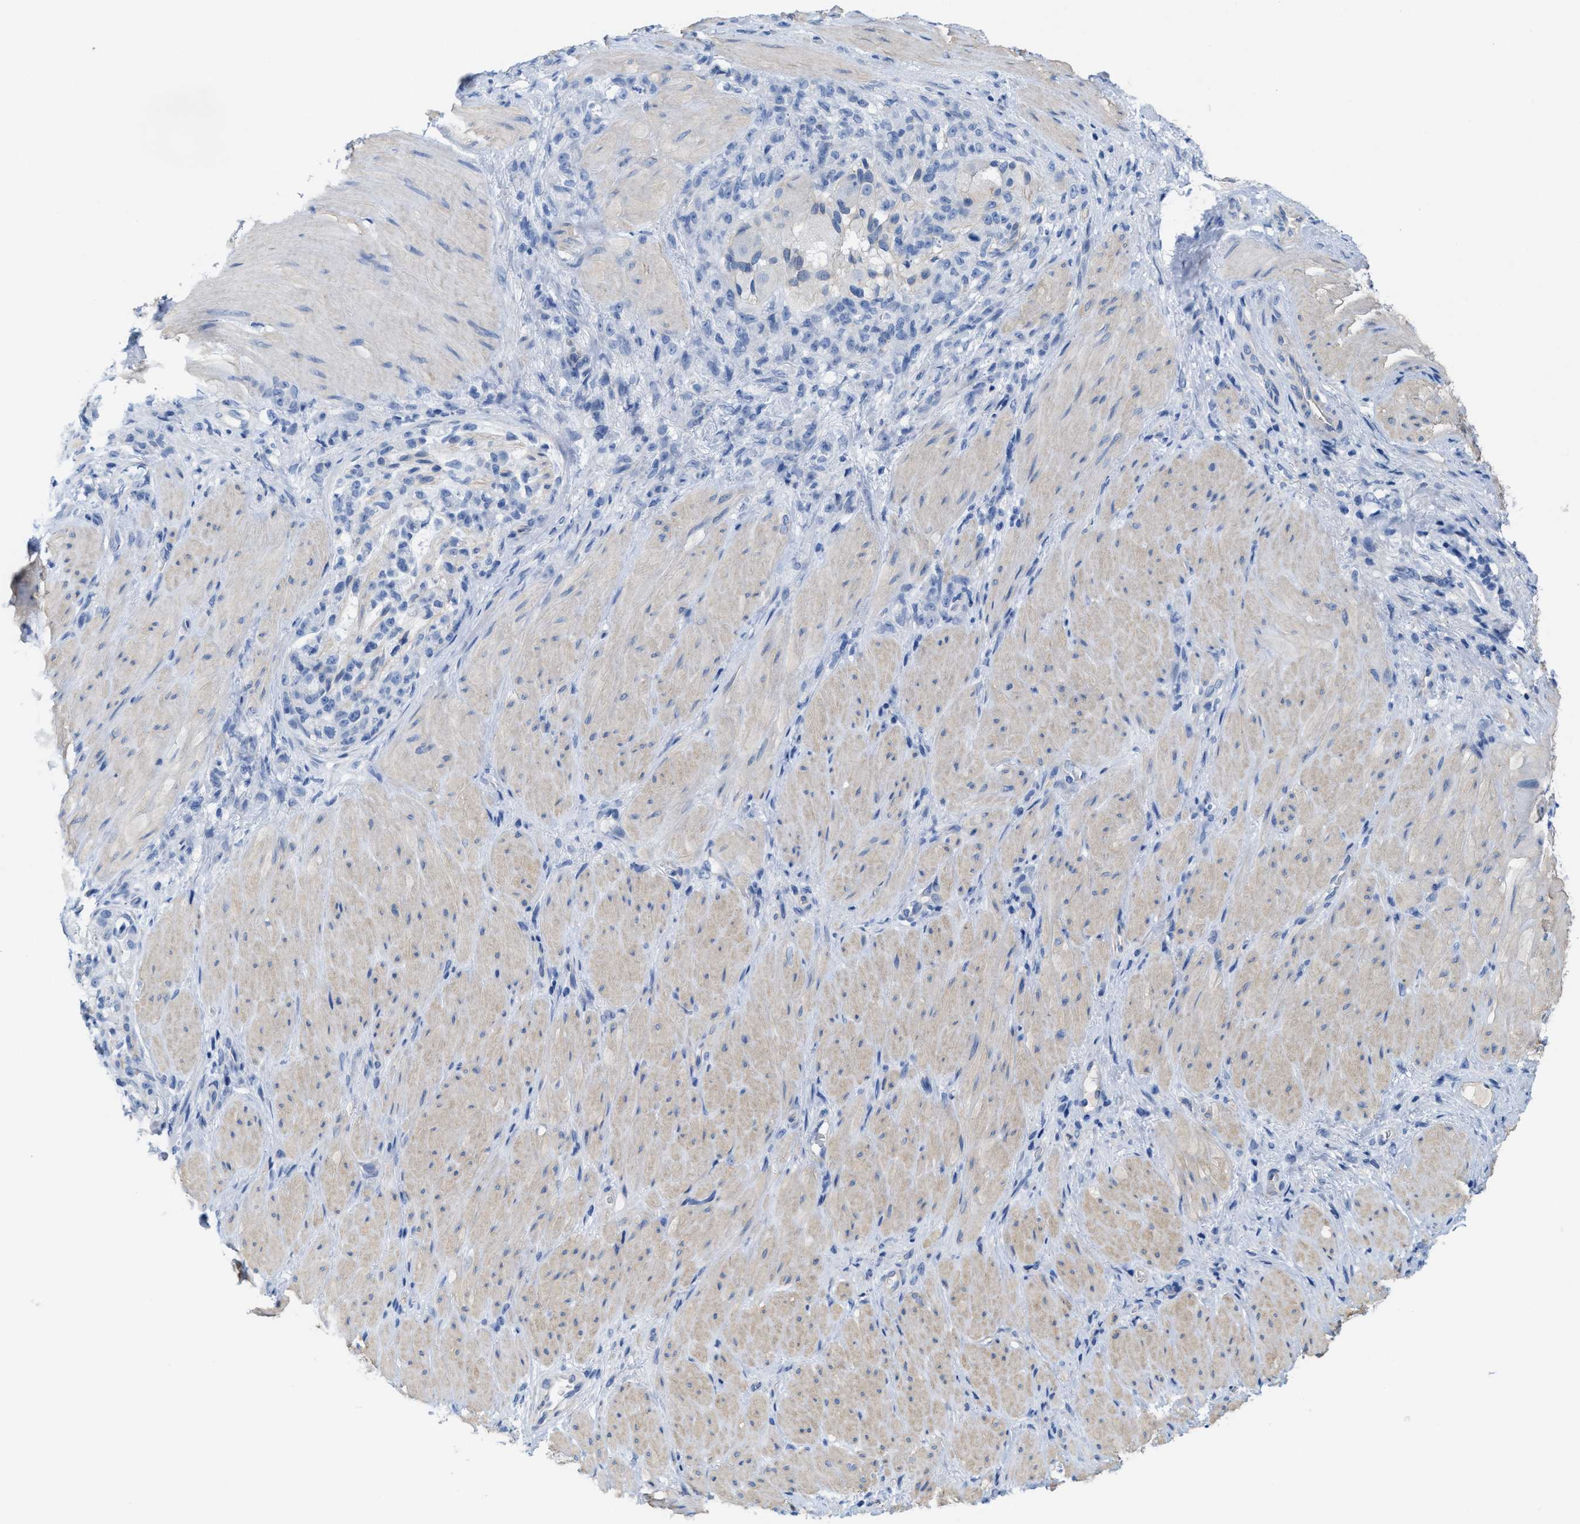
{"staining": {"intensity": "negative", "quantity": "none", "location": "none"}, "tissue": "stomach cancer", "cell_type": "Tumor cells", "image_type": "cancer", "snomed": [{"axis": "morphology", "description": "Normal tissue, NOS"}, {"axis": "morphology", "description": "Adenocarcinoma, NOS"}, {"axis": "topography", "description": "Stomach"}], "caption": "A histopathology image of stomach adenocarcinoma stained for a protein exhibits no brown staining in tumor cells.", "gene": "CPA2", "patient": {"sex": "male", "age": 82}}